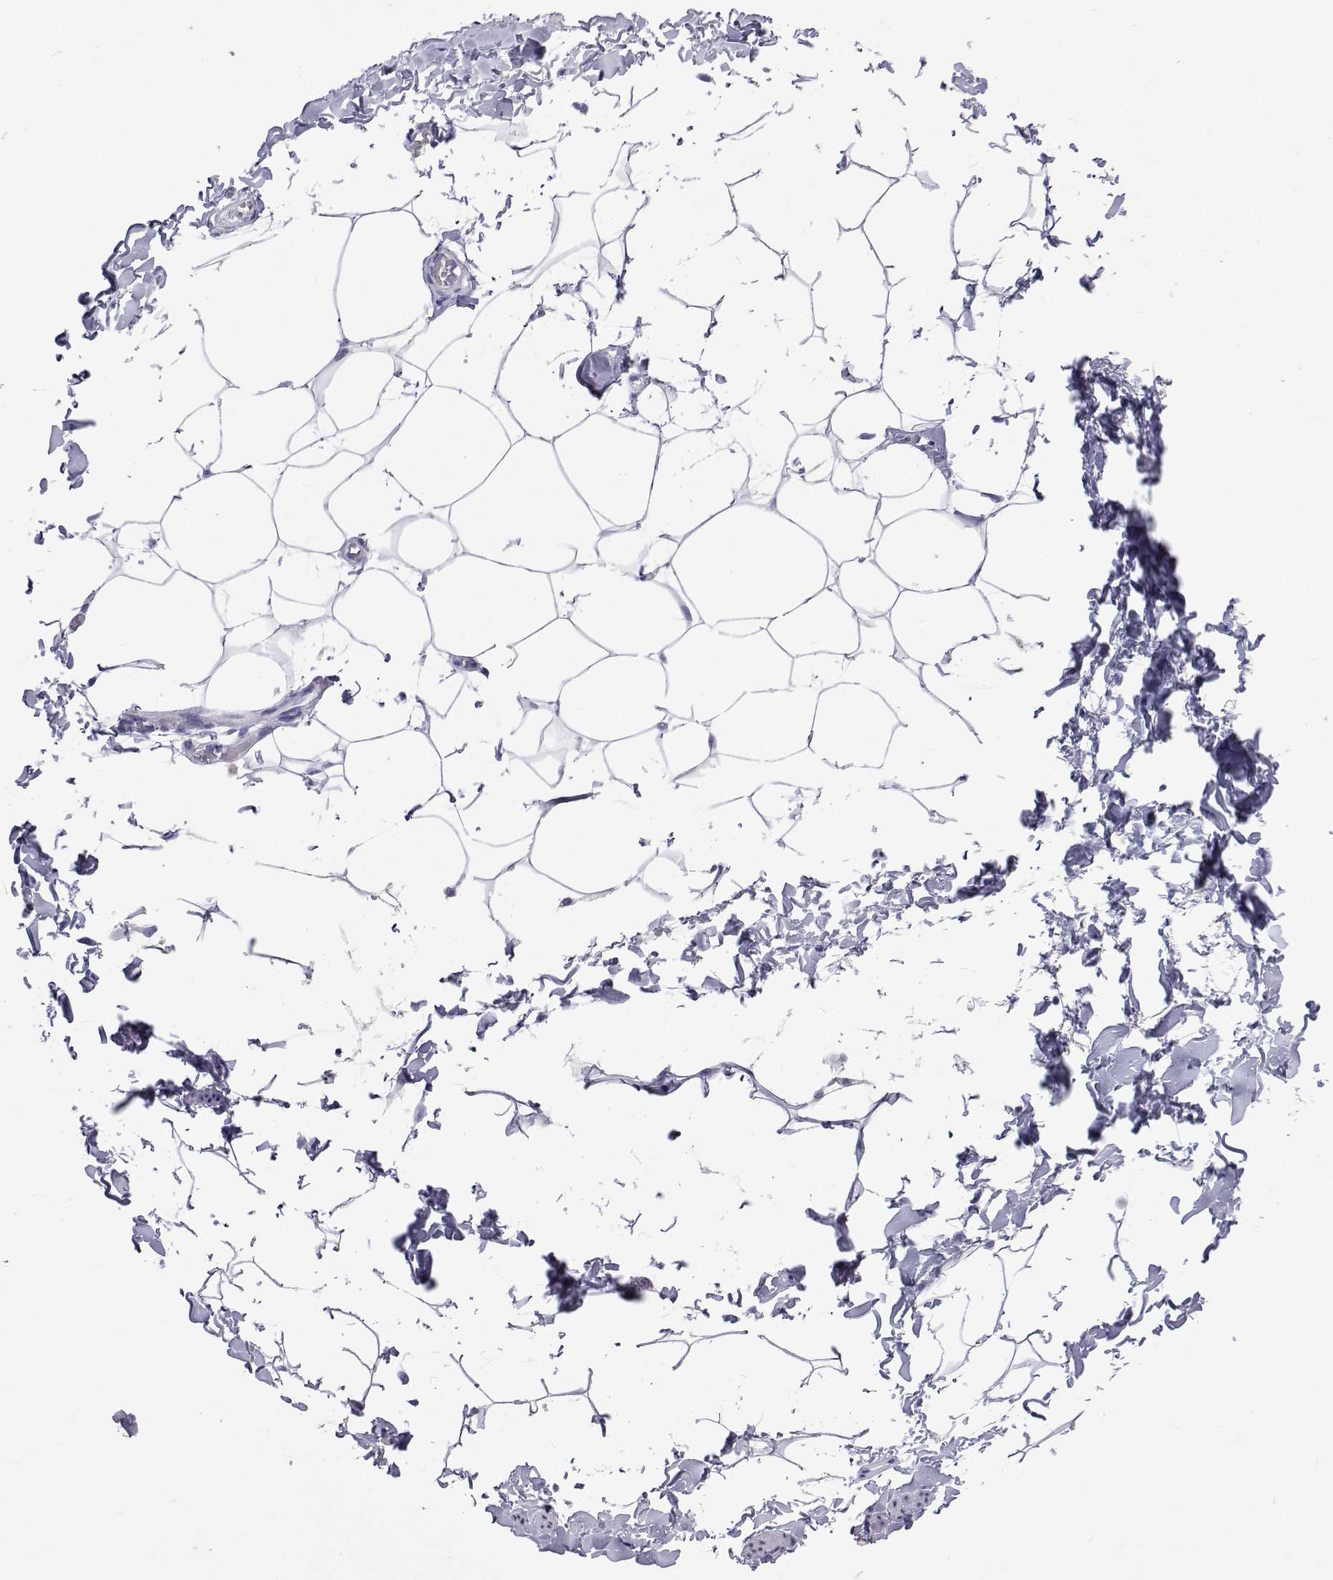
{"staining": {"intensity": "negative", "quantity": "none", "location": "none"}, "tissue": "adipose tissue", "cell_type": "Adipocytes", "image_type": "normal", "snomed": [{"axis": "morphology", "description": "Normal tissue, NOS"}, {"axis": "topography", "description": "Soft tissue"}, {"axis": "topography", "description": "Adipose tissue"}, {"axis": "topography", "description": "Vascular tissue"}, {"axis": "topography", "description": "Peripheral nerve tissue"}], "caption": "Immunohistochemistry of unremarkable human adipose tissue displays no positivity in adipocytes.", "gene": "UMODL1", "patient": {"sex": "male", "age": 29}}